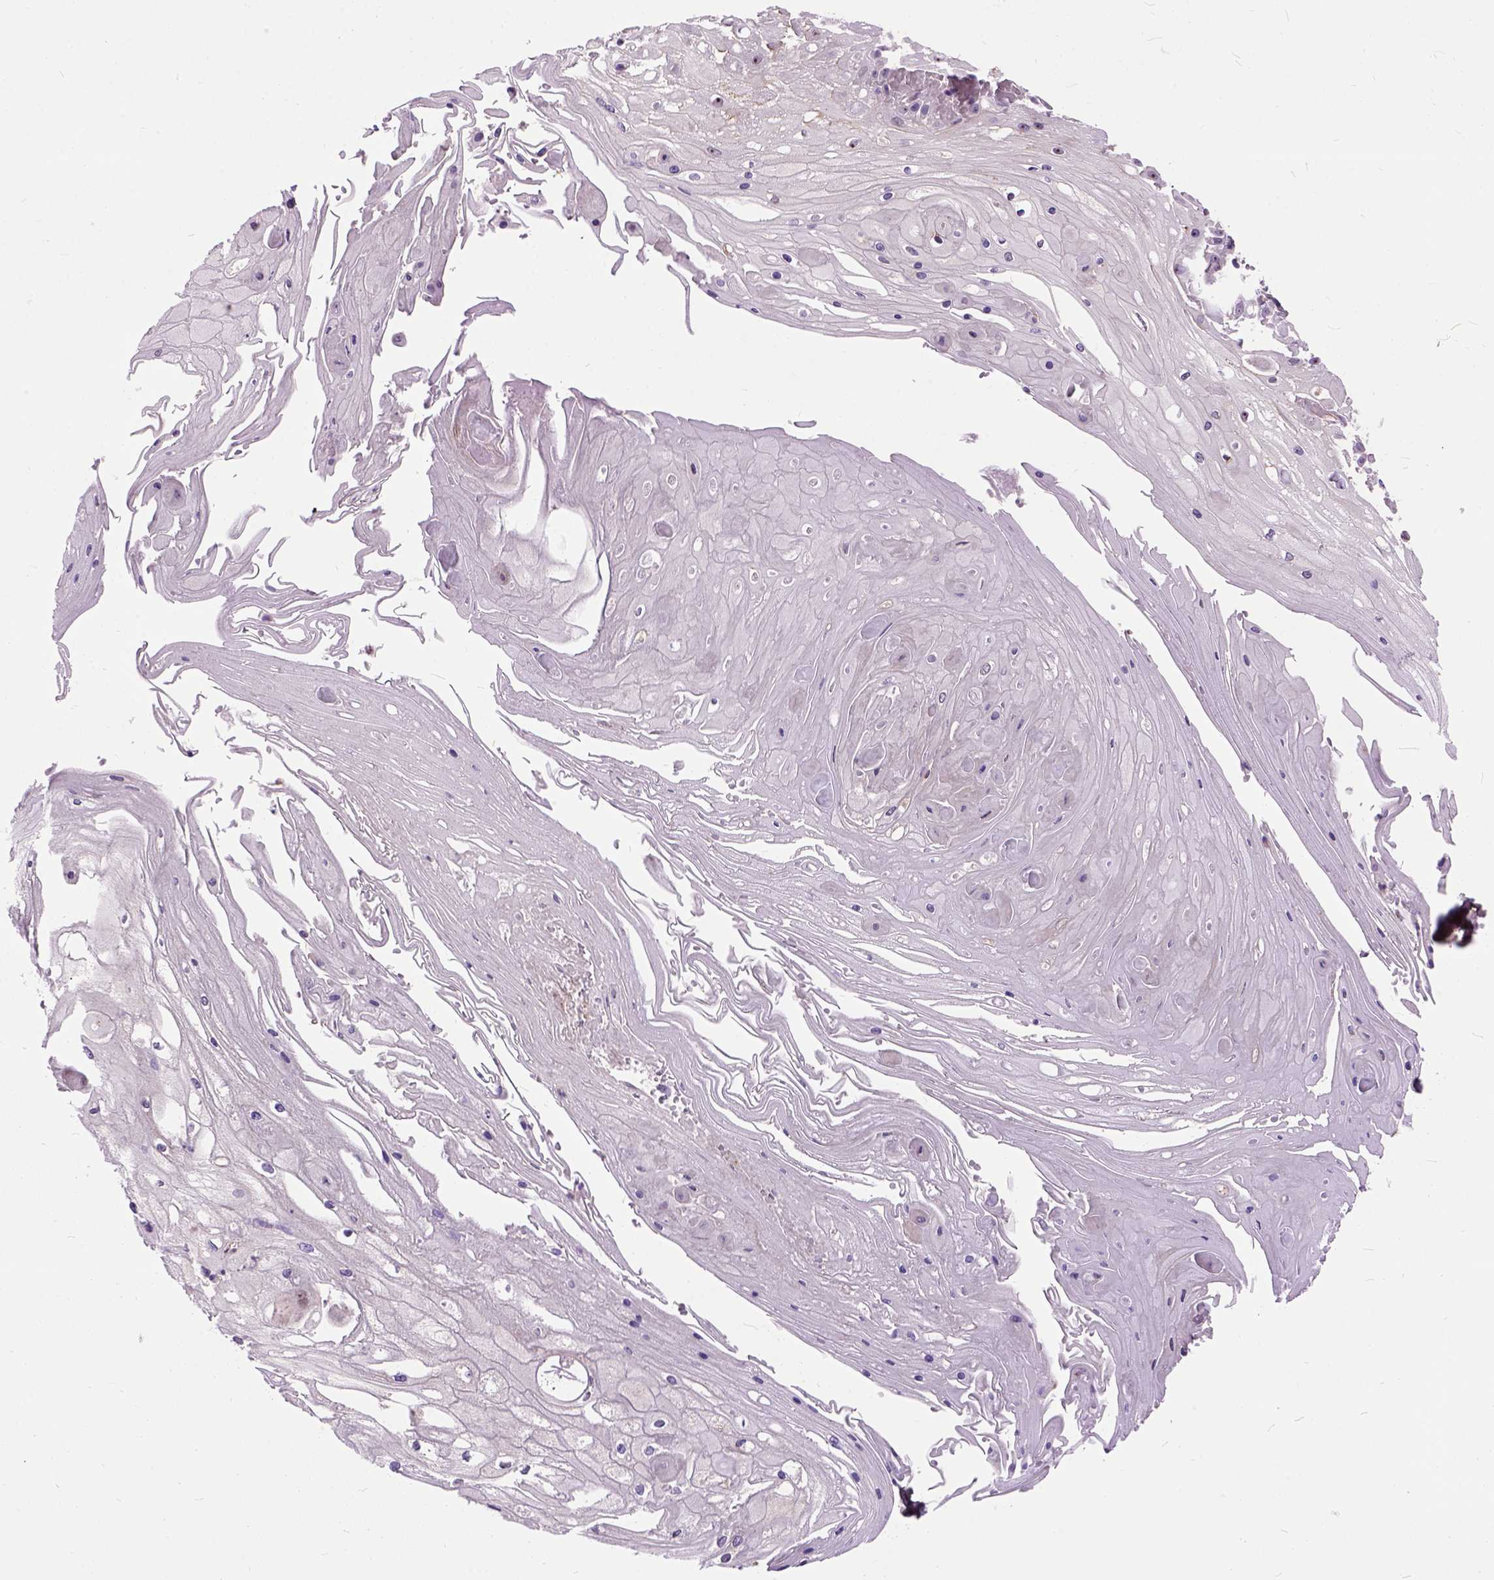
{"staining": {"intensity": "moderate", "quantity": "<25%", "location": "nuclear"}, "tissue": "skin cancer", "cell_type": "Tumor cells", "image_type": "cancer", "snomed": [{"axis": "morphology", "description": "Squamous cell carcinoma, NOS"}, {"axis": "topography", "description": "Skin"}], "caption": "Moderate nuclear protein staining is seen in approximately <25% of tumor cells in skin squamous cell carcinoma.", "gene": "MAPT", "patient": {"sex": "male", "age": 70}}